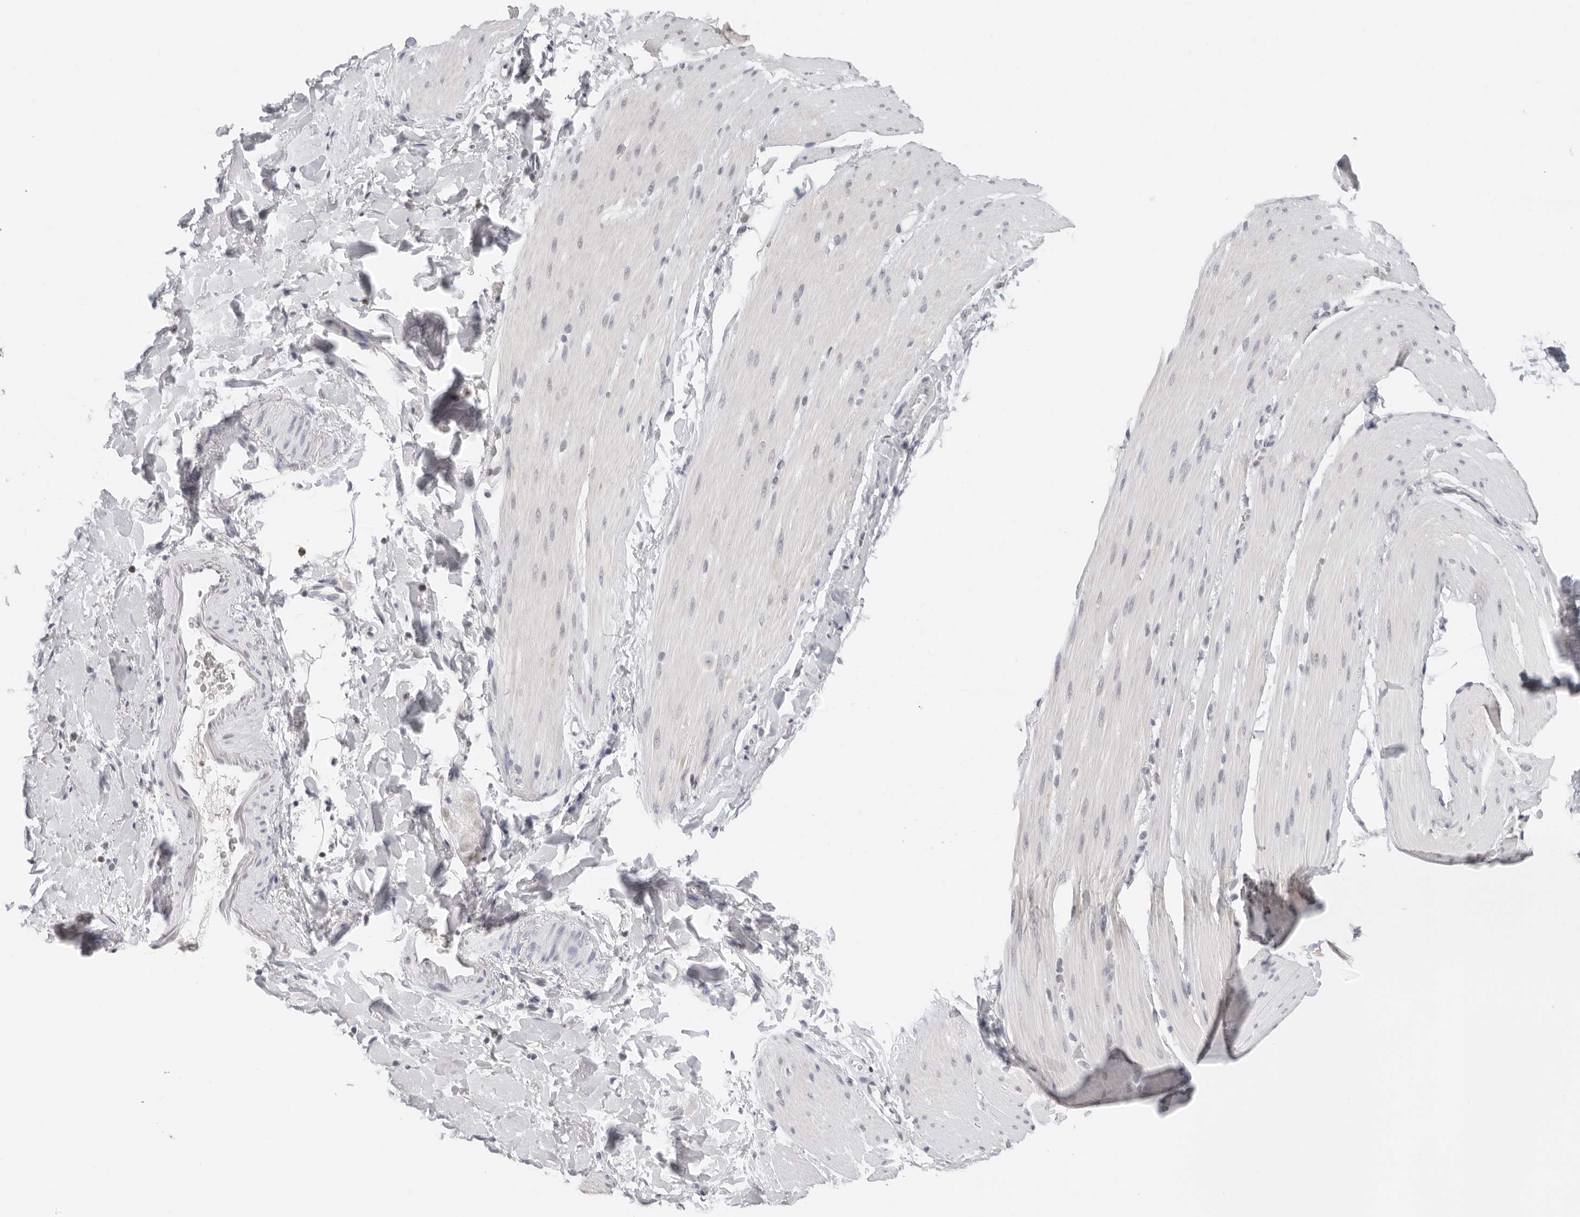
{"staining": {"intensity": "negative", "quantity": "none", "location": "none"}, "tissue": "smooth muscle", "cell_type": "Smooth muscle cells", "image_type": "normal", "snomed": [{"axis": "morphology", "description": "Normal tissue, NOS"}, {"axis": "topography", "description": "Smooth muscle"}, {"axis": "topography", "description": "Small intestine"}], "caption": "DAB (3,3'-diaminobenzidine) immunohistochemical staining of benign human smooth muscle shows no significant positivity in smooth muscle cells. The staining is performed using DAB brown chromogen with nuclei counter-stained in using hematoxylin.", "gene": "FLG2", "patient": {"sex": "female", "age": 84}}